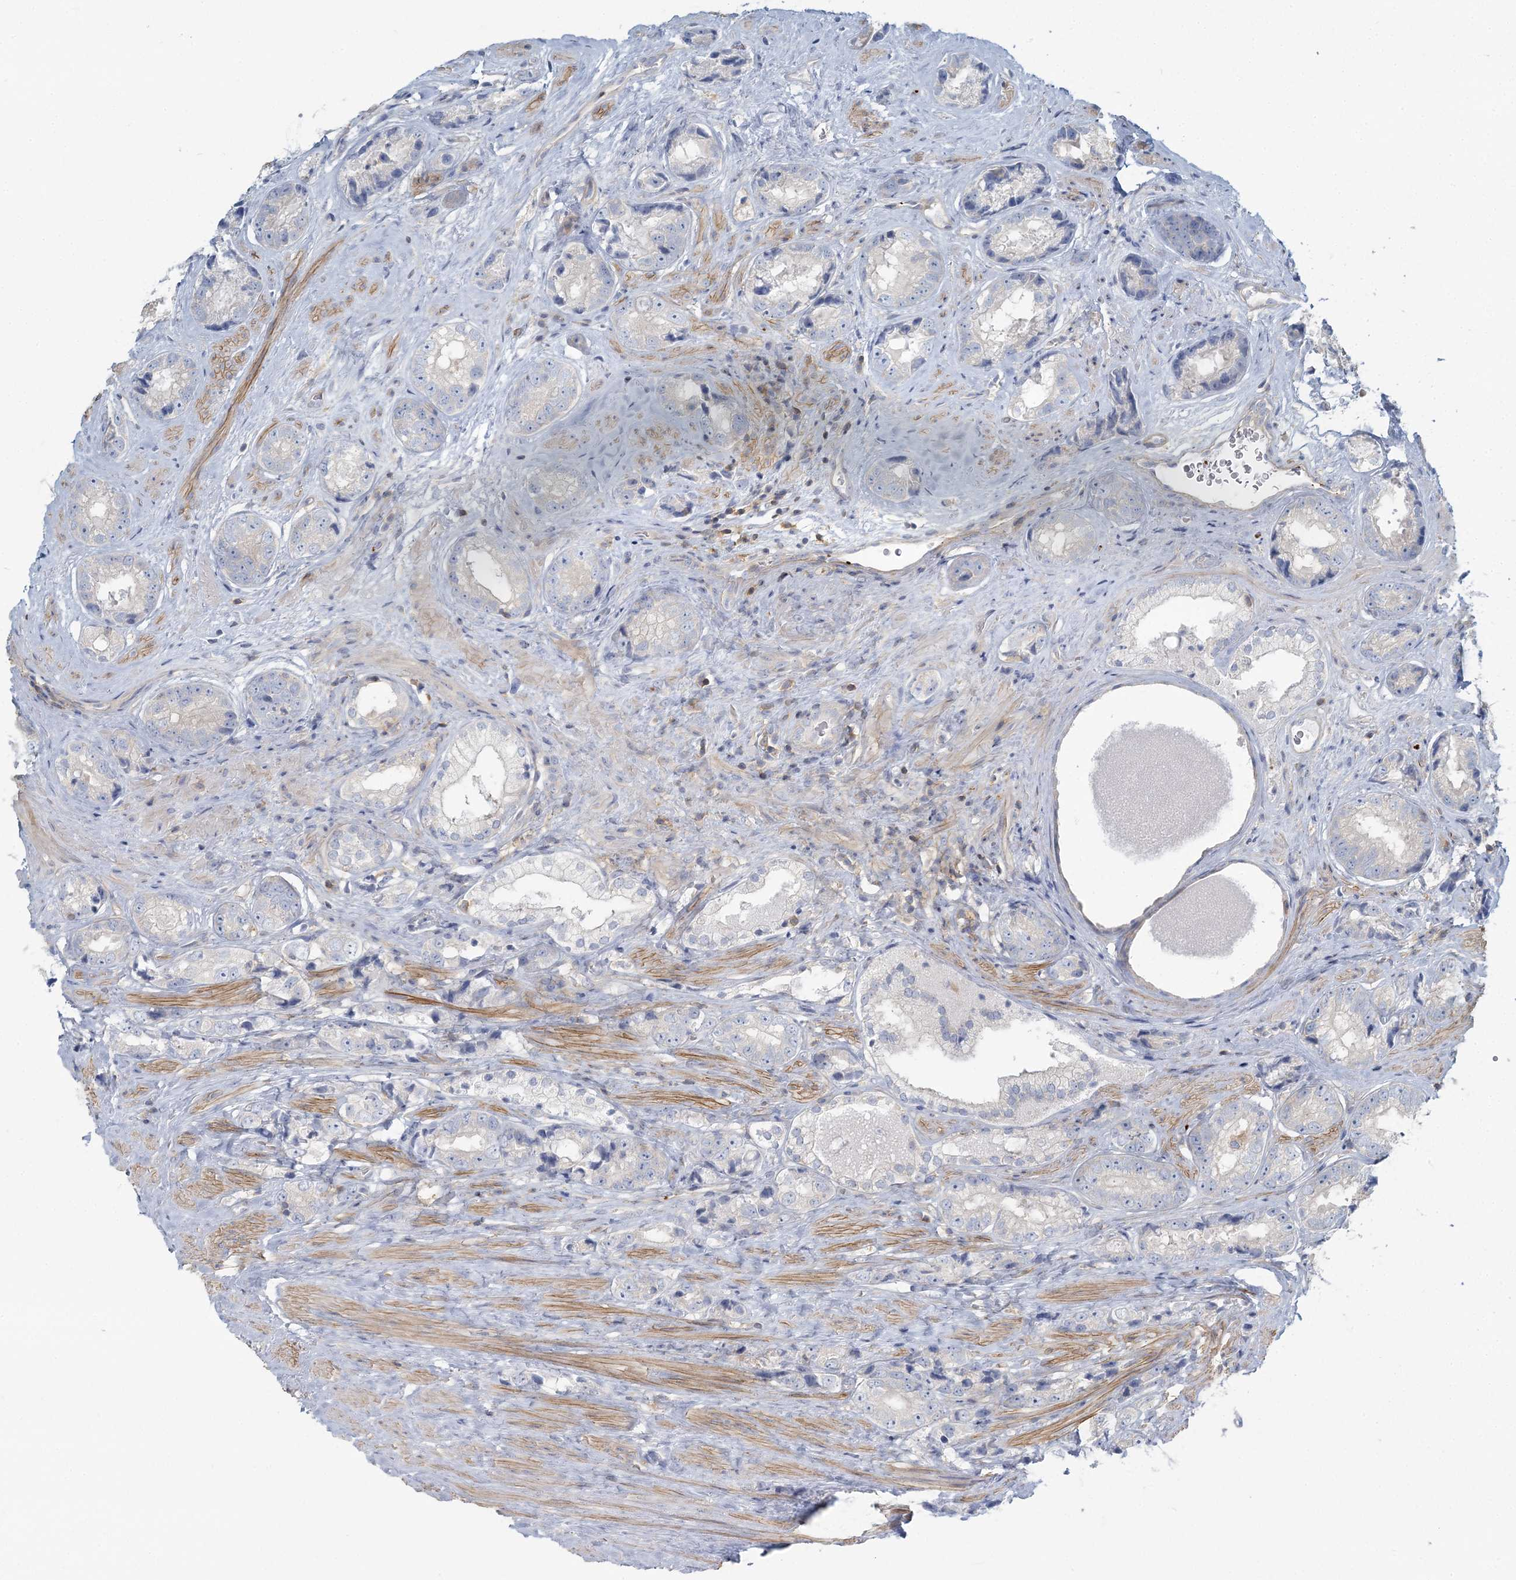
{"staining": {"intensity": "negative", "quantity": "none", "location": "none"}, "tissue": "prostate cancer", "cell_type": "Tumor cells", "image_type": "cancer", "snomed": [{"axis": "morphology", "description": "Adenocarcinoma, High grade"}, {"axis": "topography", "description": "Prostate"}], "caption": "The micrograph reveals no staining of tumor cells in high-grade adenocarcinoma (prostate). Brightfield microscopy of immunohistochemistry stained with DAB (brown) and hematoxylin (blue), captured at high magnification.", "gene": "CUEDC2", "patient": {"sex": "male", "age": 61}}